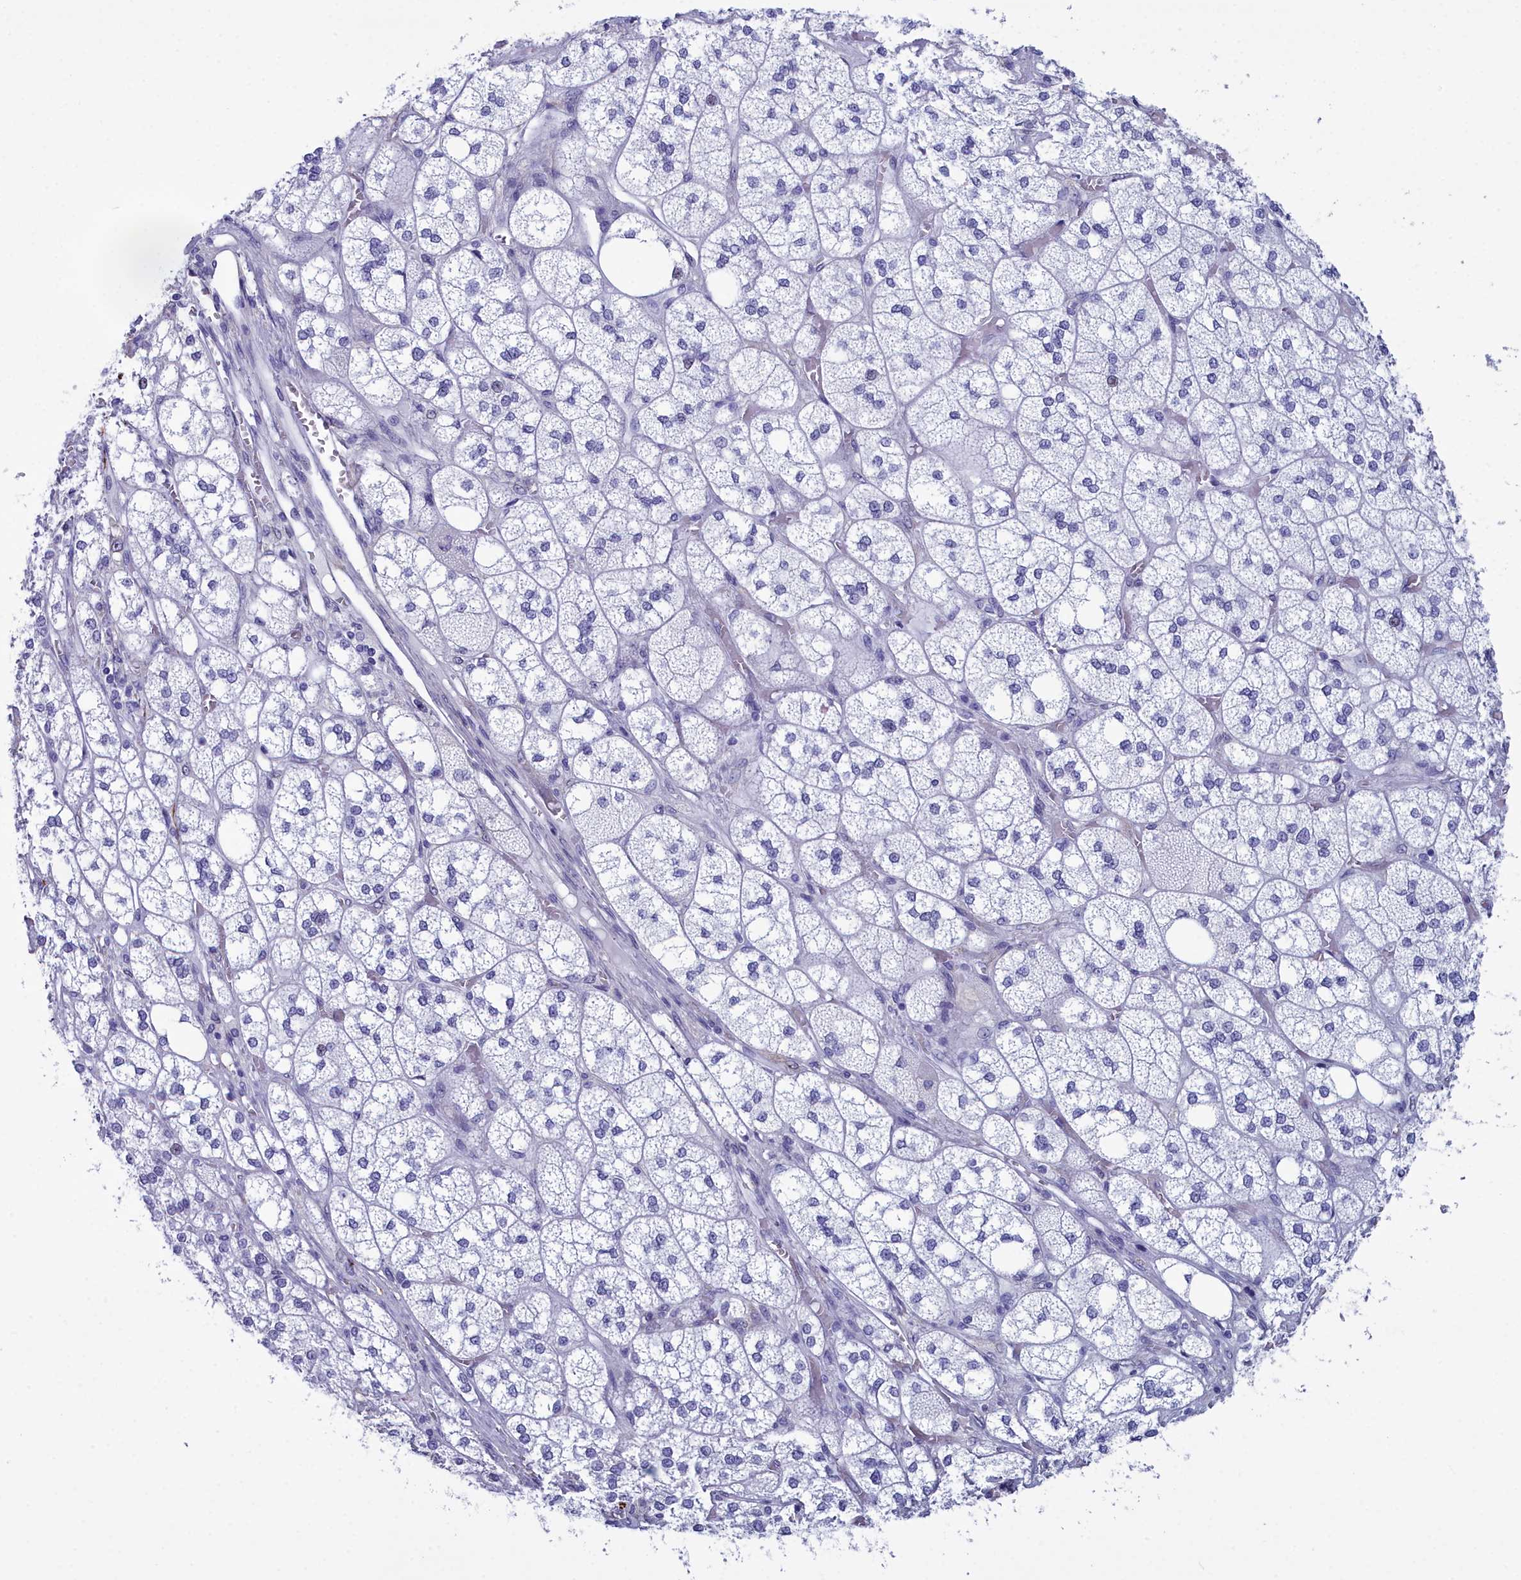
{"staining": {"intensity": "negative", "quantity": "none", "location": "none"}, "tissue": "adrenal gland", "cell_type": "Glandular cells", "image_type": "normal", "snomed": [{"axis": "morphology", "description": "Normal tissue, NOS"}, {"axis": "topography", "description": "Adrenal gland"}], "caption": "This image is of benign adrenal gland stained with IHC to label a protein in brown with the nuclei are counter-stained blue. There is no expression in glandular cells. (DAB immunohistochemistry (IHC), high magnification).", "gene": "MAP6", "patient": {"sex": "male", "age": 61}}